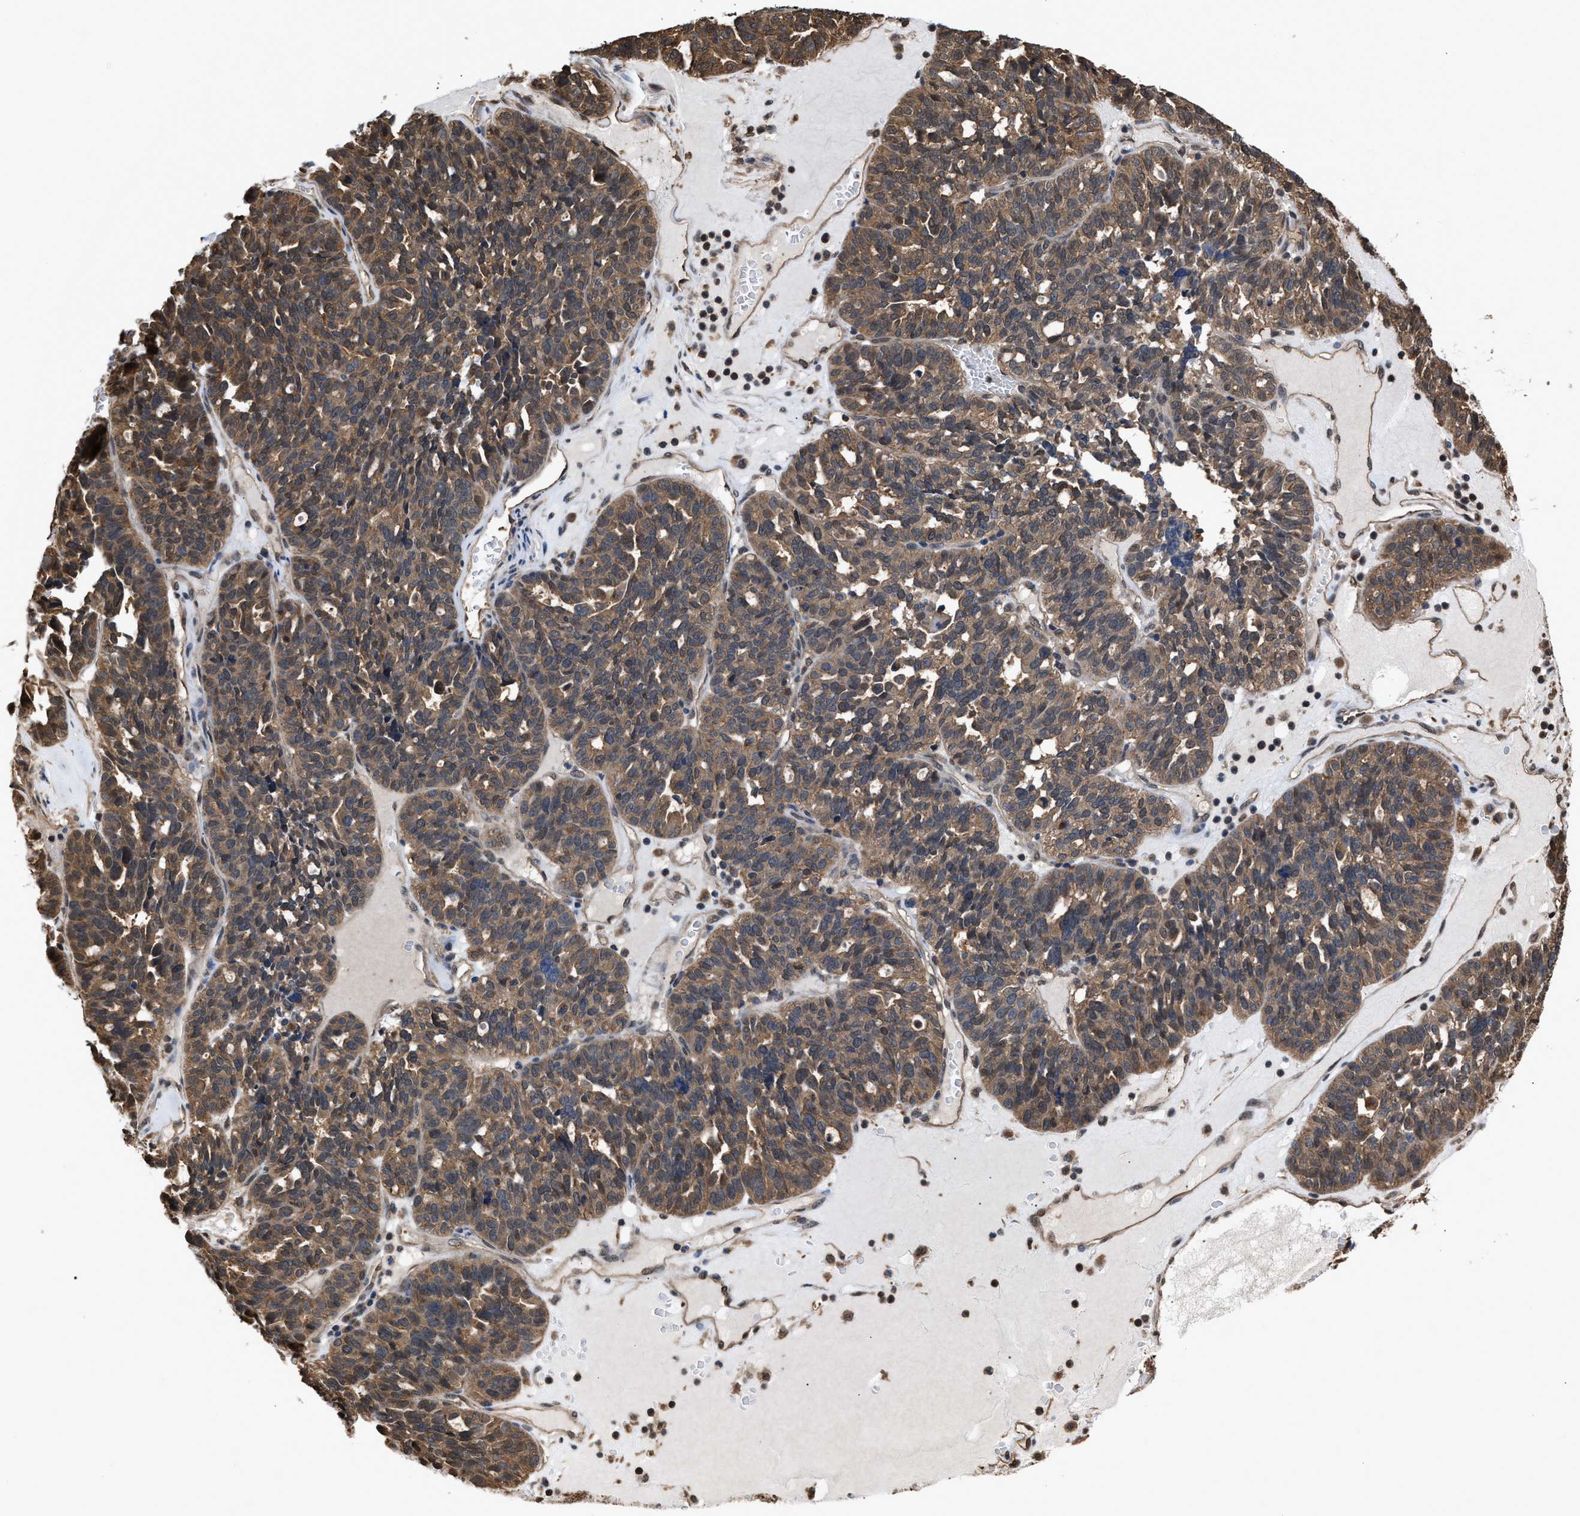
{"staining": {"intensity": "weak", "quantity": ">75%", "location": "cytoplasmic/membranous,nuclear"}, "tissue": "ovarian cancer", "cell_type": "Tumor cells", "image_type": "cancer", "snomed": [{"axis": "morphology", "description": "Cystadenocarcinoma, serous, NOS"}, {"axis": "topography", "description": "Ovary"}], "caption": "A photomicrograph of human ovarian cancer (serous cystadenocarcinoma) stained for a protein demonstrates weak cytoplasmic/membranous and nuclear brown staining in tumor cells.", "gene": "SCAI", "patient": {"sex": "female", "age": 59}}